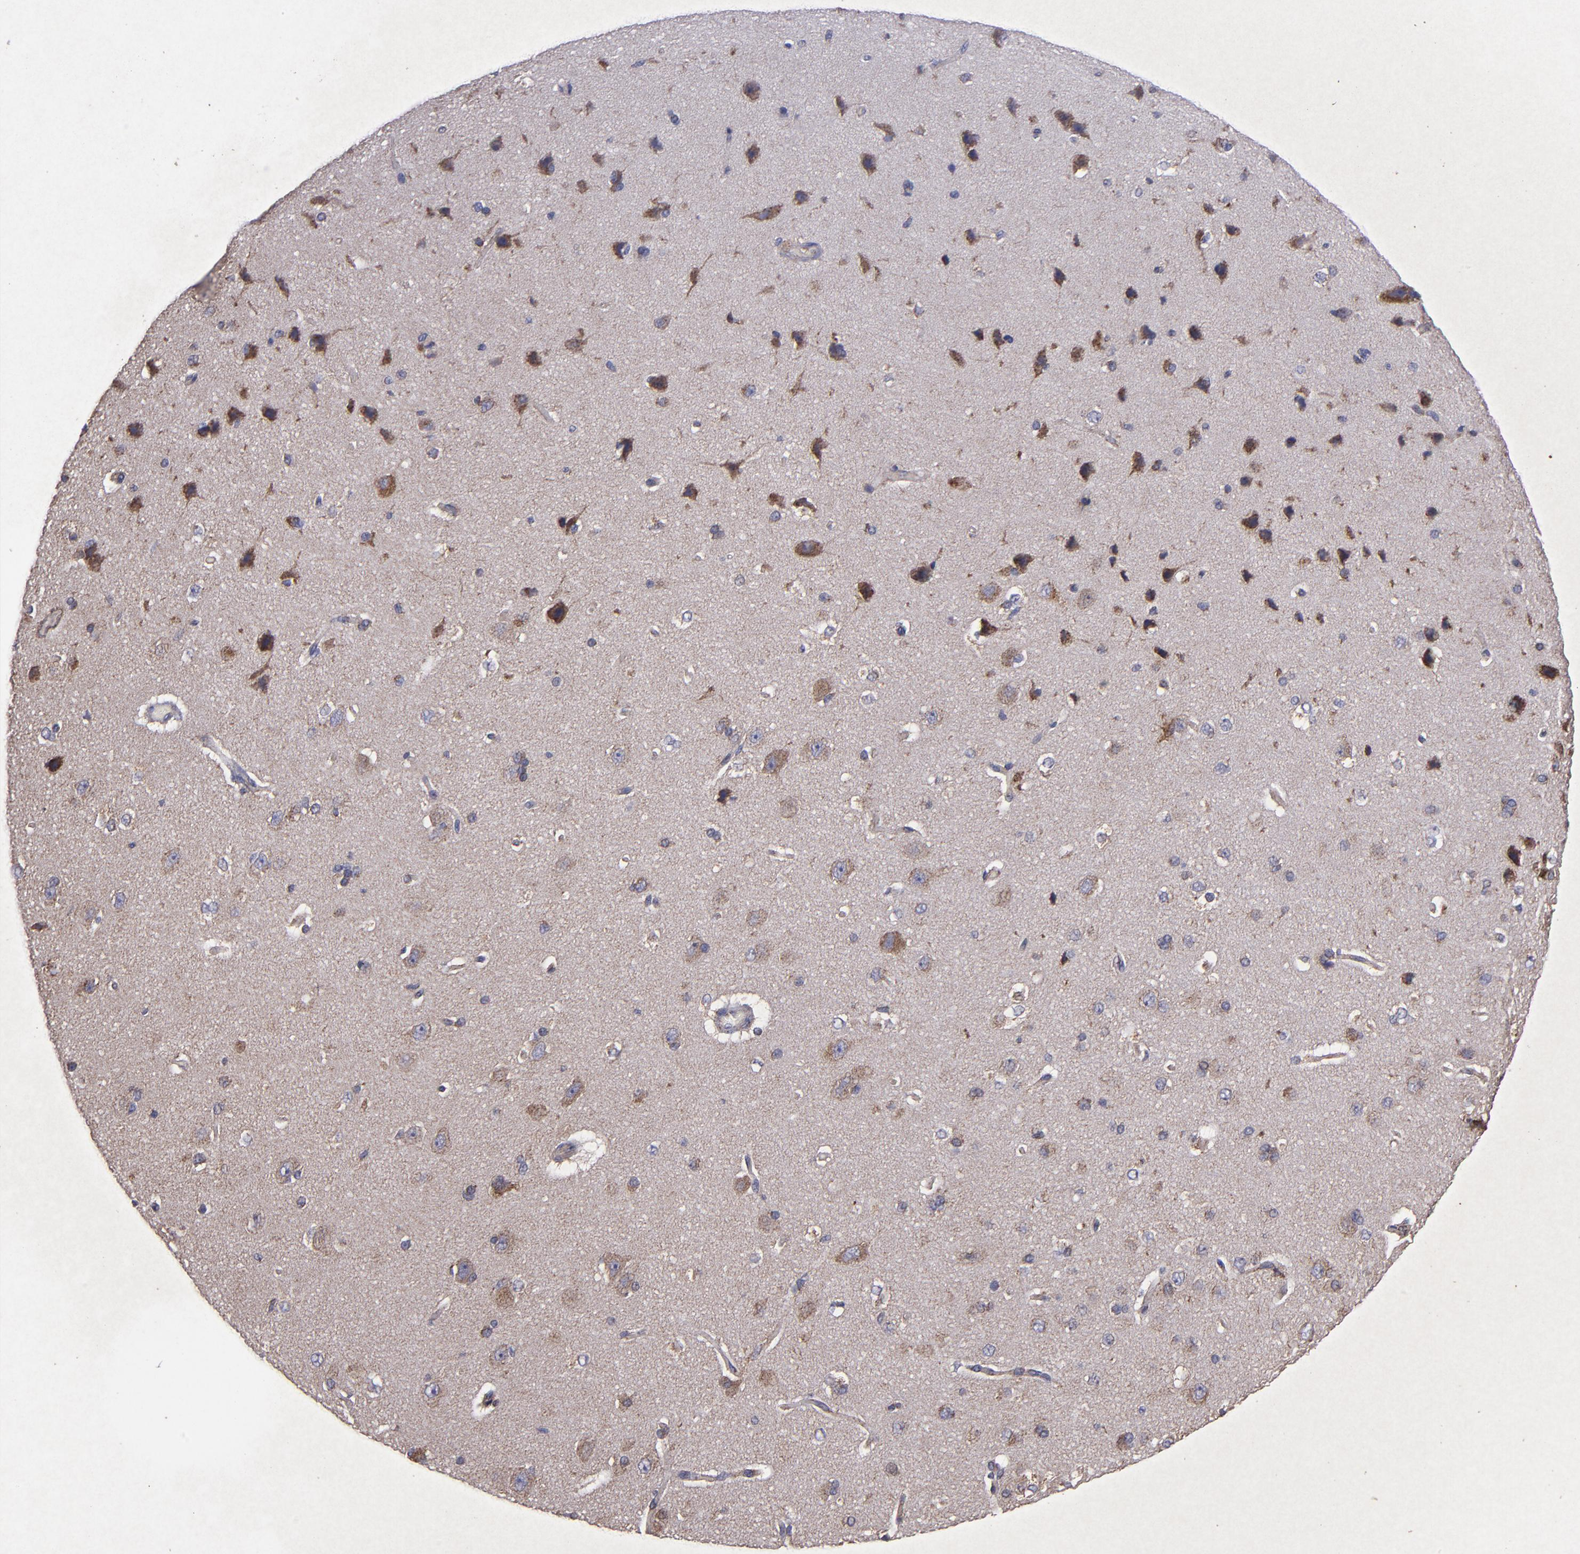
{"staining": {"intensity": "weak", "quantity": ">75%", "location": "cytoplasmic/membranous"}, "tissue": "cerebral cortex", "cell_type": "Endothelial cells", "image_type": "normal", "snomed": [{"axis": "morphology", "description": "Normal tissue, NOS"}, {"axis": "topography", "description": "Cerebral cortex"}], "caption": "This micrograph demonstrates immunohistochemistry staining of normal cerebral cortex, with low weak cytoplasmic/membranous positivity in about >75% of endothelial cells.", "gene": "TIMM9", "patient": {"sex": "female", "age": 45}}